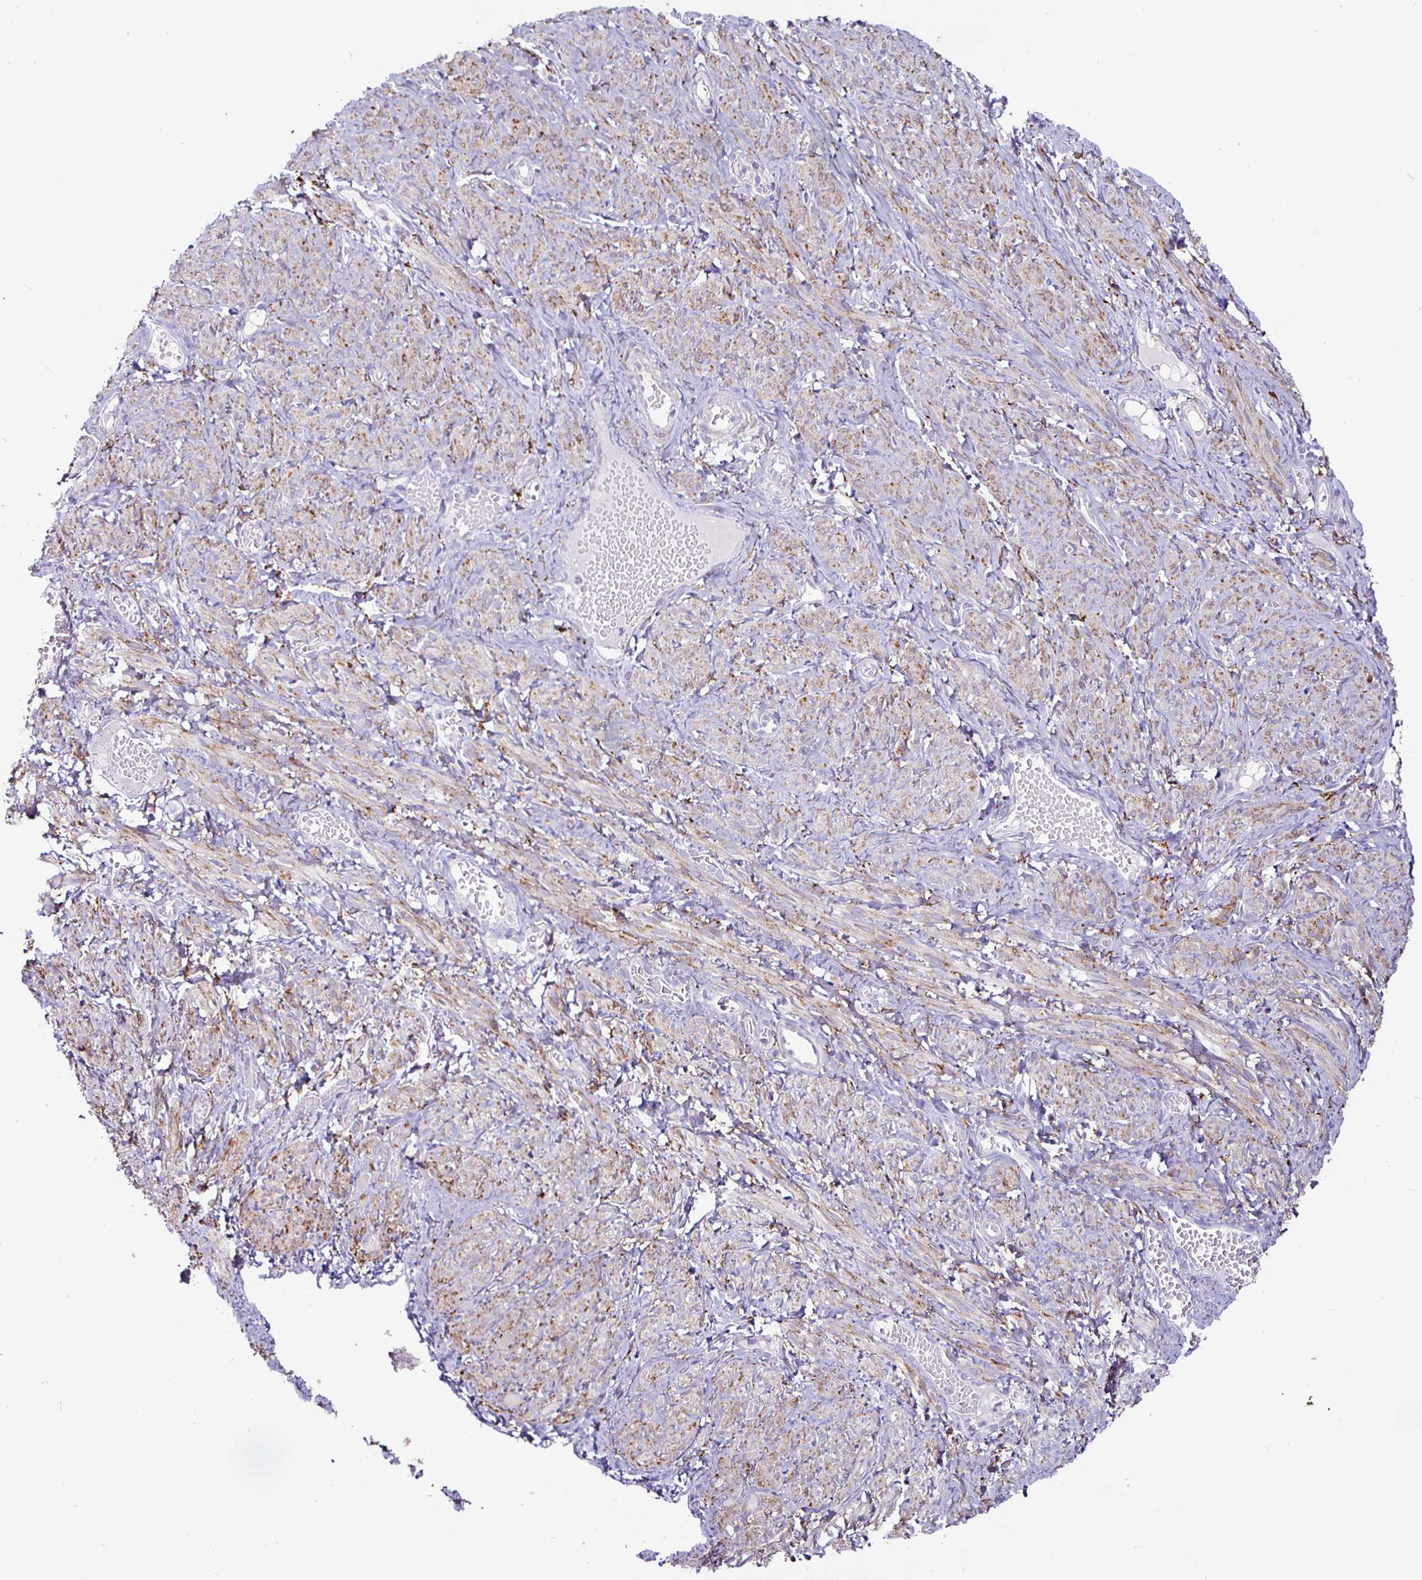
{"staining": {"intensity": "strong", "quantity": "25%-75%", "location": "cytoplasmic/membranous"}, "tissue": "smooth muscle", "cell_type": "Smooth muscle cells", "image_type": "normal", "snomed": [{"axis": "morphology", "description": "Normal tissue, NOS"}, {"axis": "topography", "description": "Smooth muscle"}], "caption": "Protein staining shows strong cytoplasmic/membranous staining in about 25%-75% of smooth muscle cells in unremarkable smooth muscle.", "gene": "P4HA2", "patient": {"sex": "female", "age": 65}}